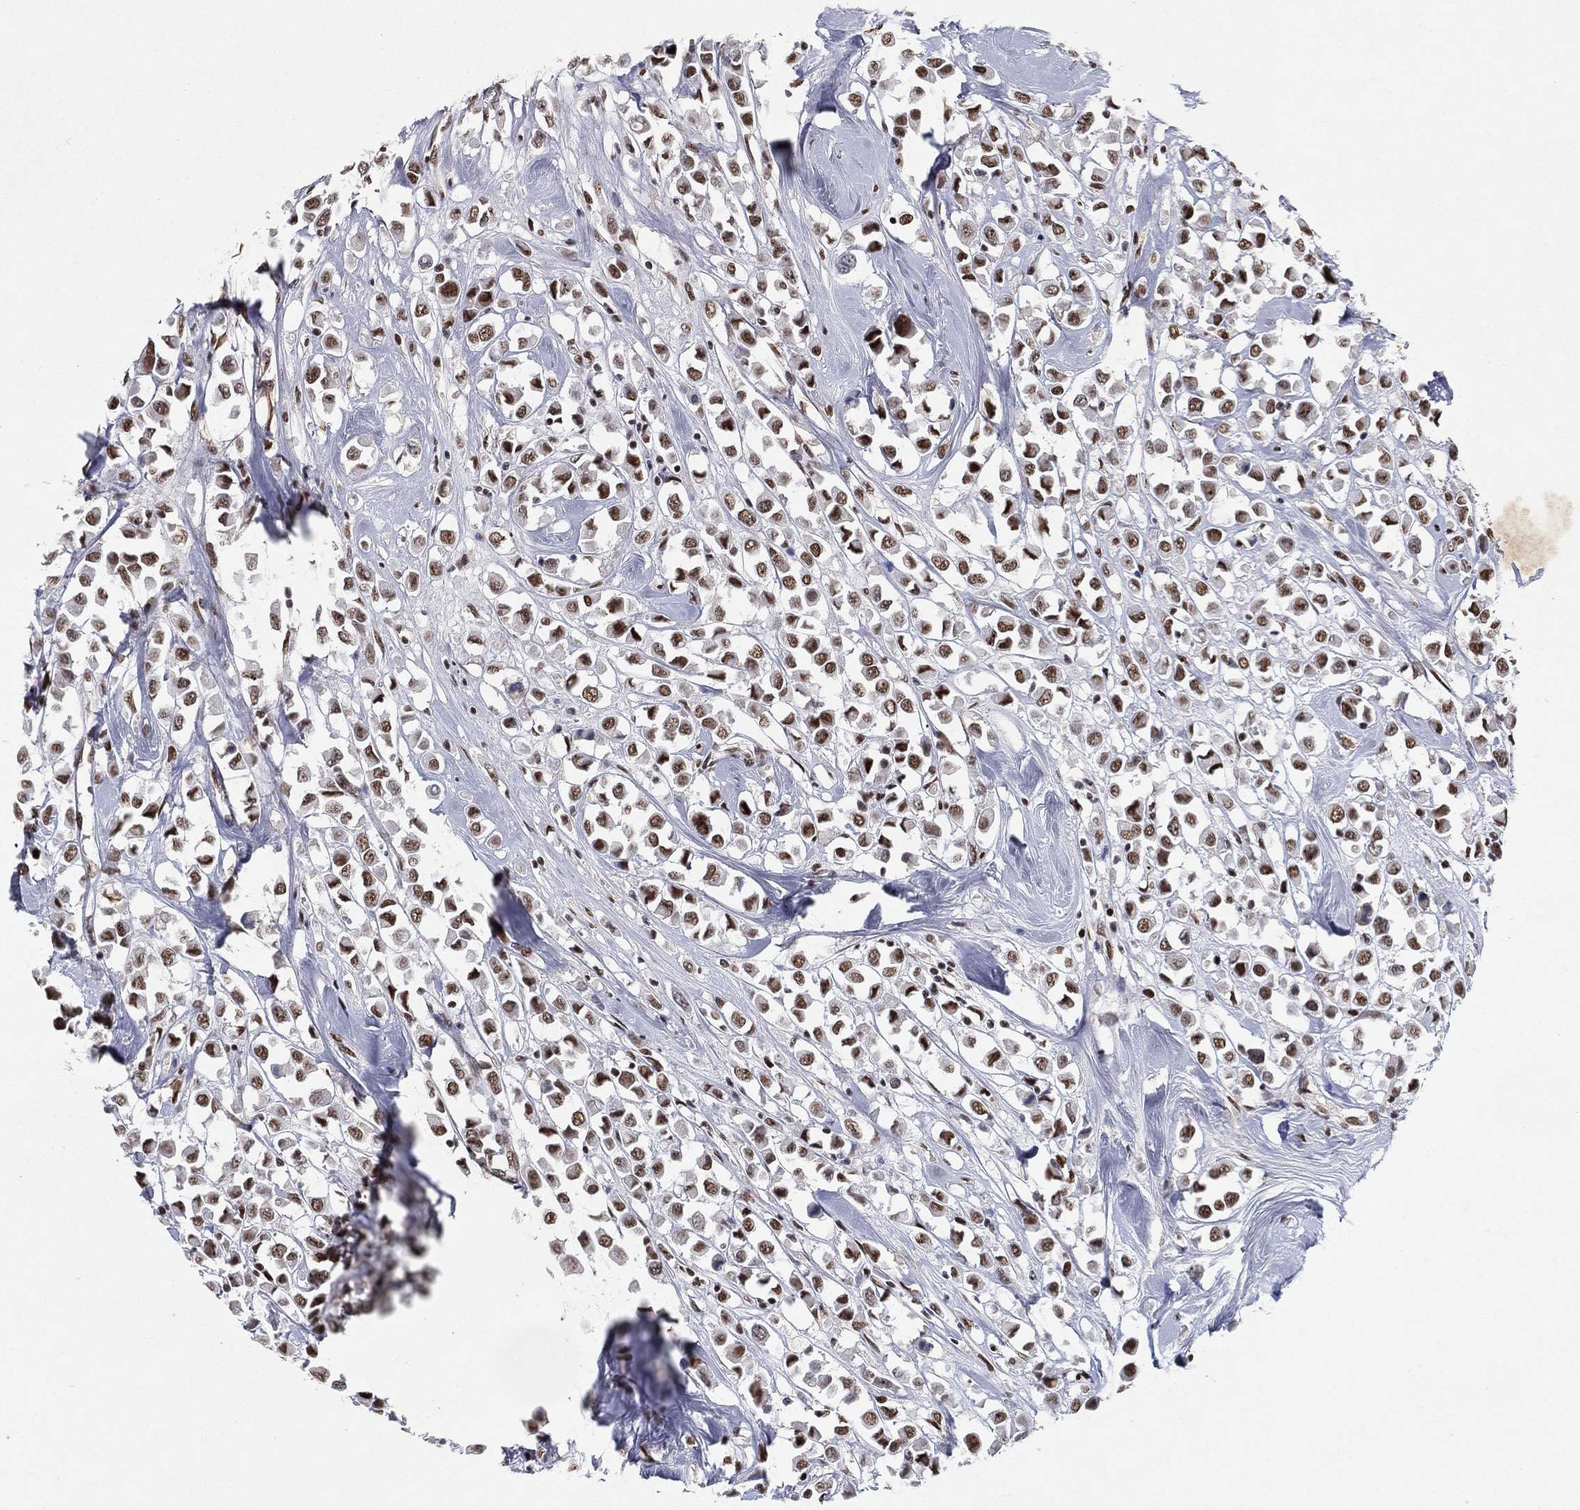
{"staining": {"intensity": "moderate", "quantity": "25%-75%", "location": "nuclear"}, "tissue": "breast cancer", "cell_type": "Tumor cells", "image_type": "cancer", "snomed": [{"axis": "morphology", "description": "Duct carcinoma"}, {"axis": "topography", "description": "Breast"}], "caption": "DAB (3,3'-diaminobenzidine) immunohistochemical staining of human breast cancer (intraductal carcinoma) reveals moderate nuclear protein expression in approximately 25%-75% of tumor cells.", "gene": "DDX27", "patient": {"sex": "female", "age": 61}}